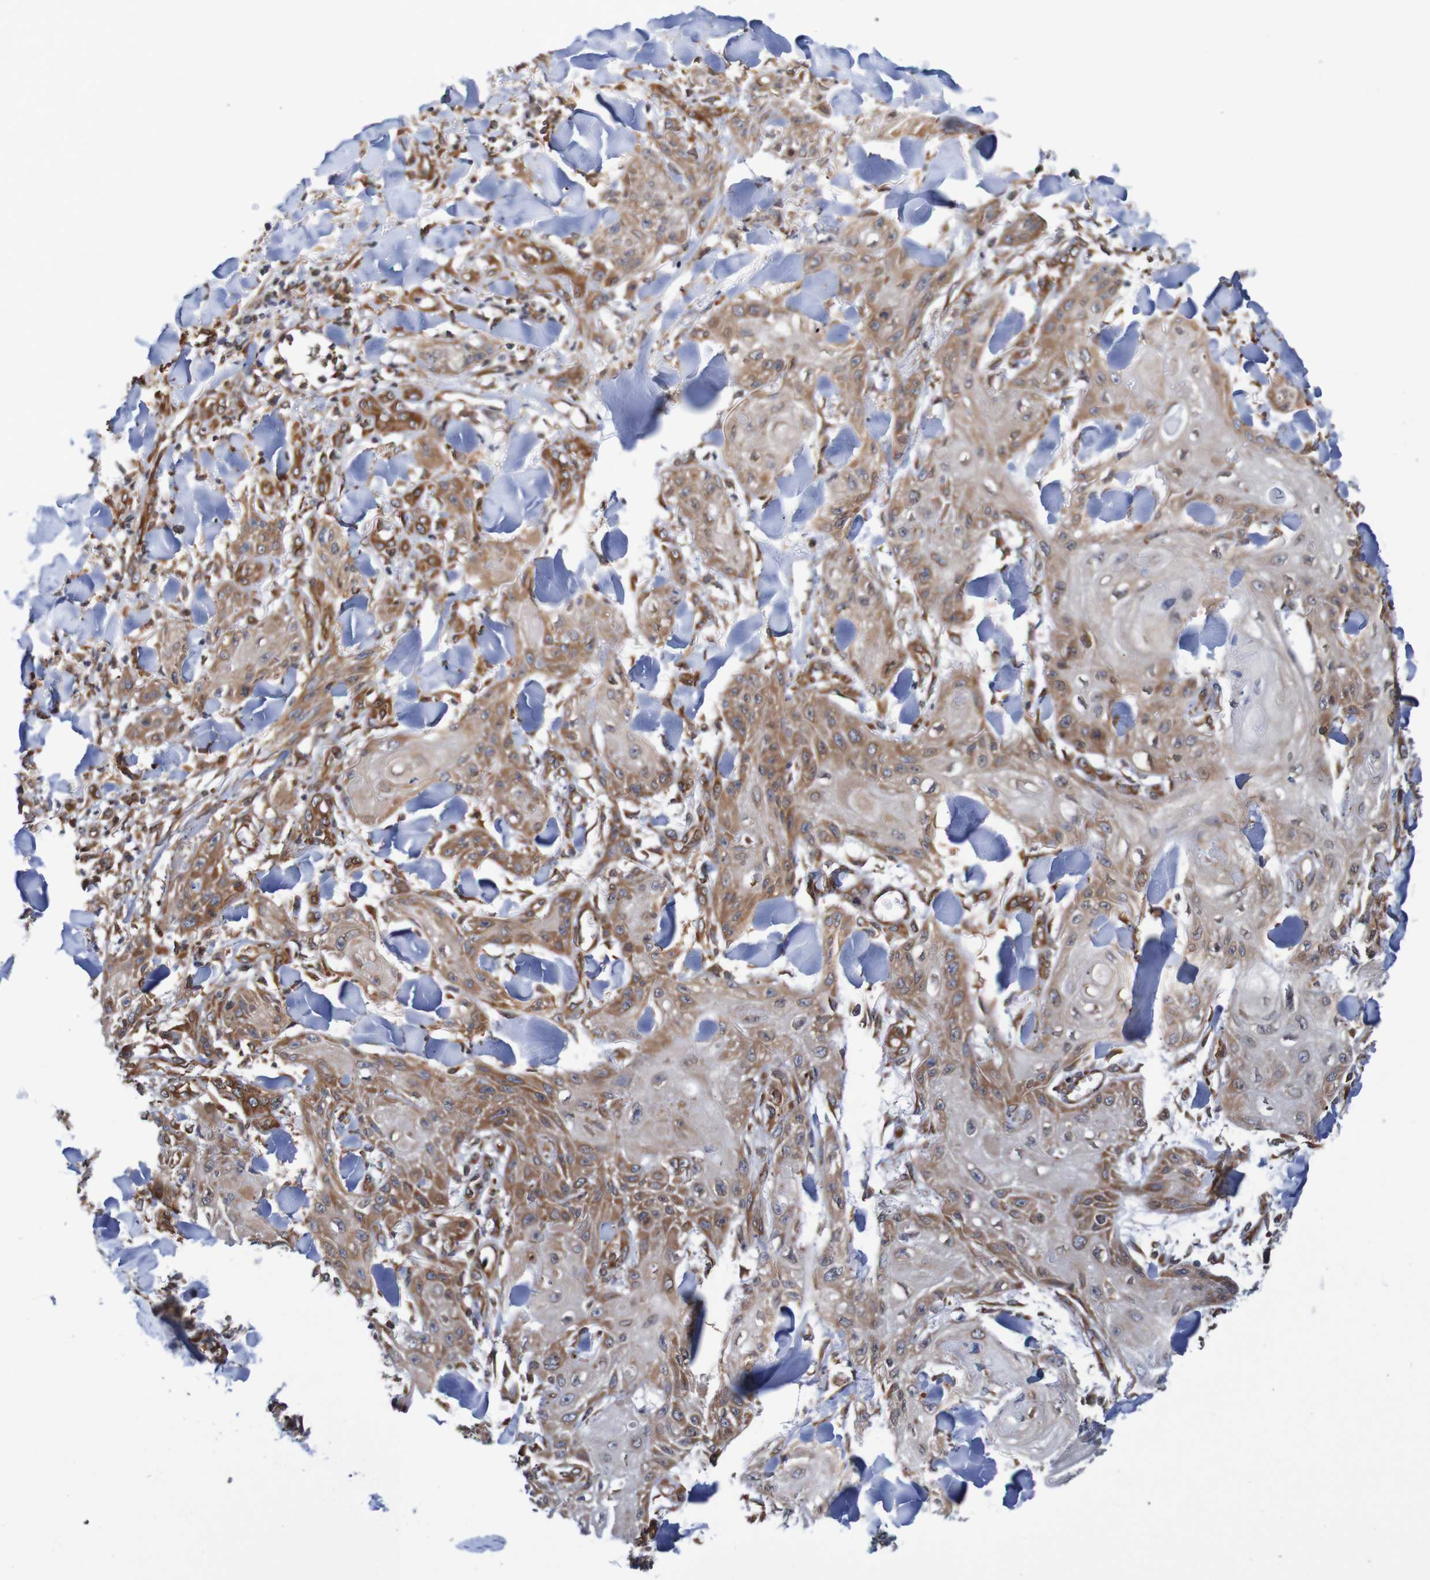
{"staining": {"intensity": "moderate", "quantity": ">75%", "location": "cytoplasmic/membranous"}, "tissue": "skin cancer", "cell_type": "Tumor cells", "image_type": "cancer", "snomed": [{"axis": "morphology", "description": "Squamous cell carcinoma, NOS"}, {"axis": "topography", "description": "Skin"}], "caption": "This is an image of immunohistochemistry staining of squamous cell carcinoma (skin), which shows moderate positivity in the cytoplasmic/membranous of tumor cells.", "gene": "TMEM109", "patient": {"sex": "male", "age": 74}}